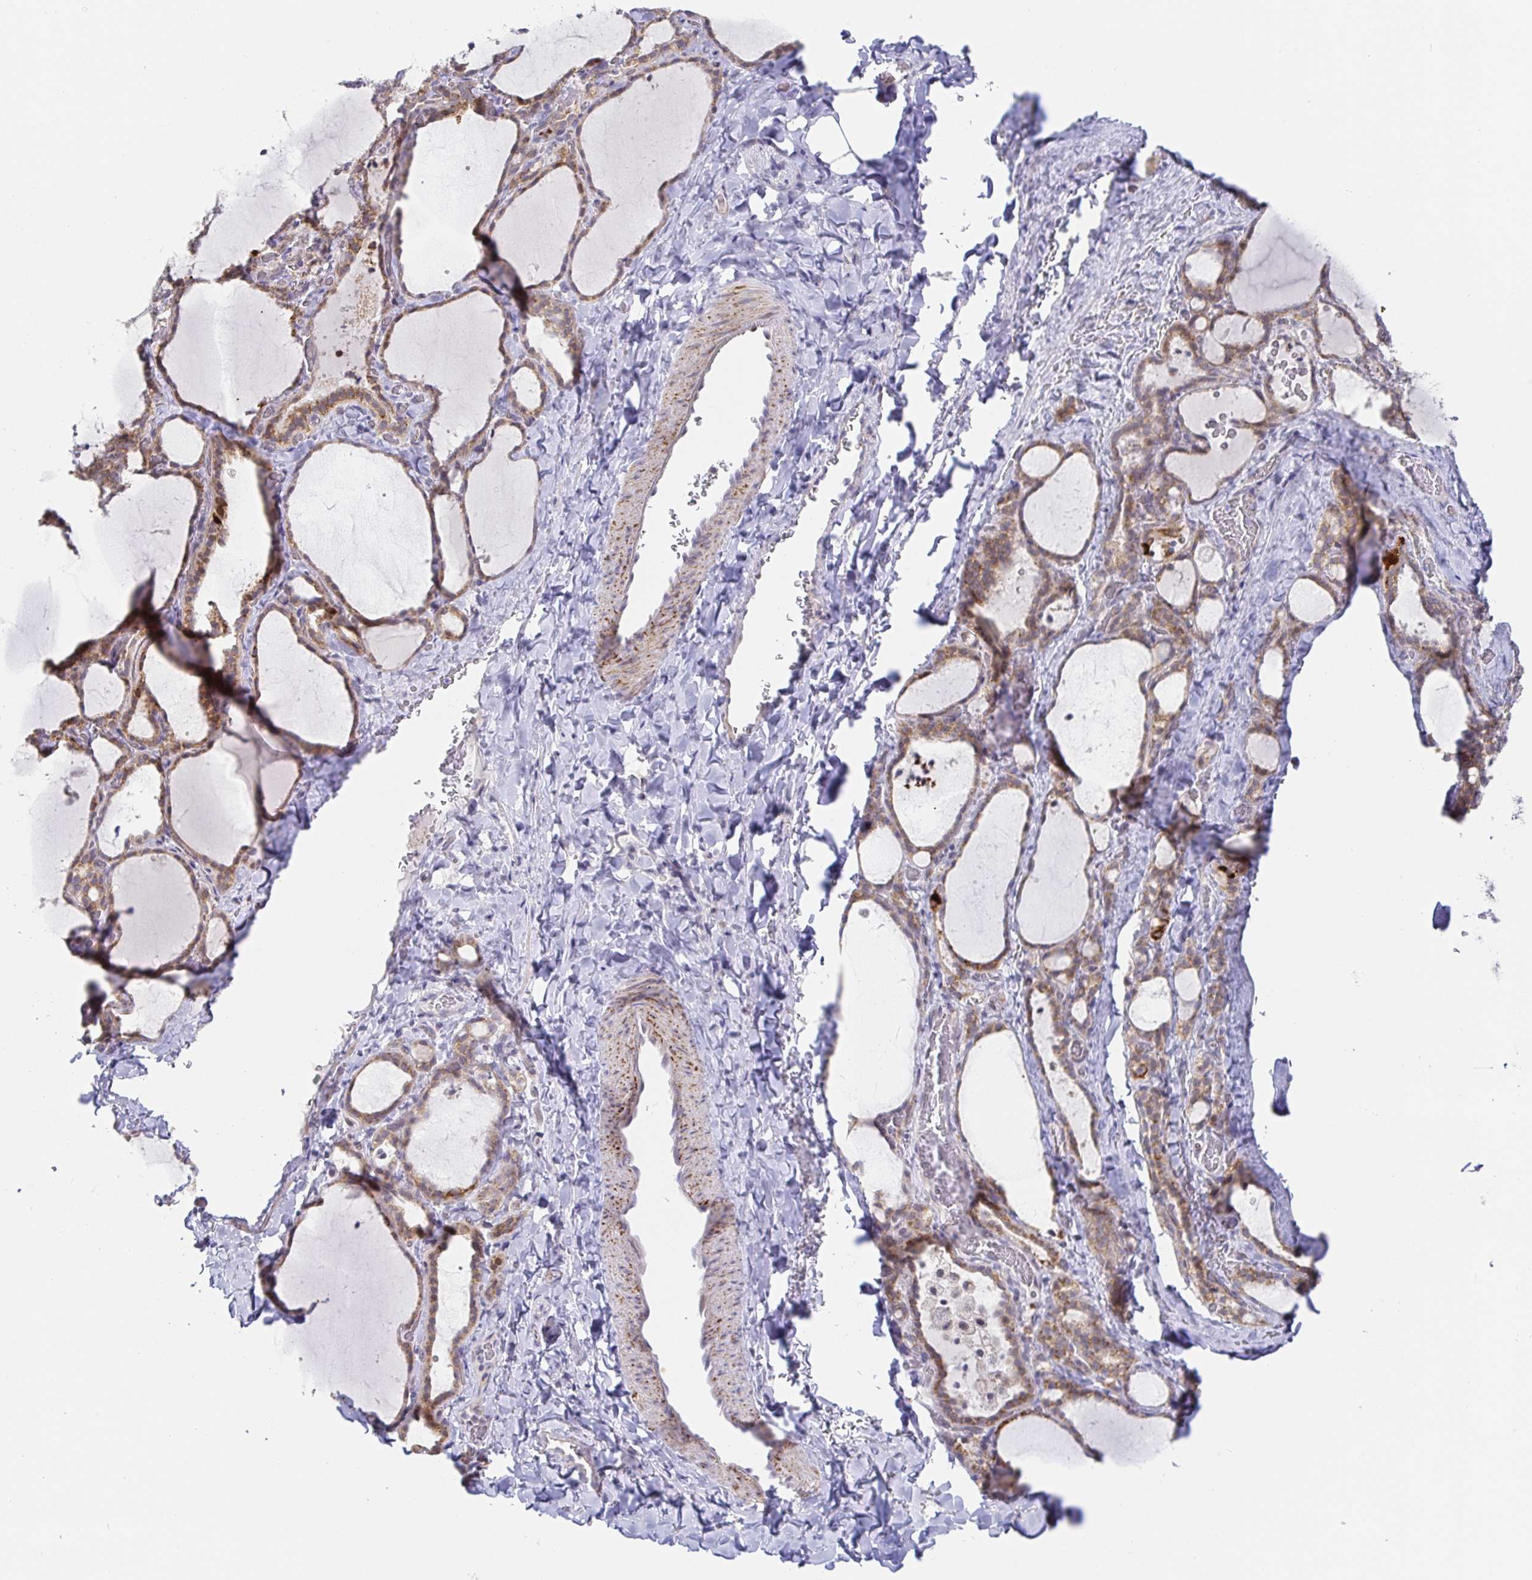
{"staining": {"intensity": "weak", "quantity": ">75%", "location": "cytoplasmic/membranous"}, "tissue": "thyroid gland", "cell_type": "Glandular cells", "image_type": "normal", "snomed": [{"axis": "morphology", "description": "Normal tissue, NOS"}, {"axis": "topography", "description": "Thyroid gland"}], "caption": "About >75% of glandular cells in benign human thyroid gland reveal weak cytoplasmic/membranous protein staining as visualized by brown immunohistochemical staining.", "gene": "CIT", "patient": {"sex": "female", "age": 22}}